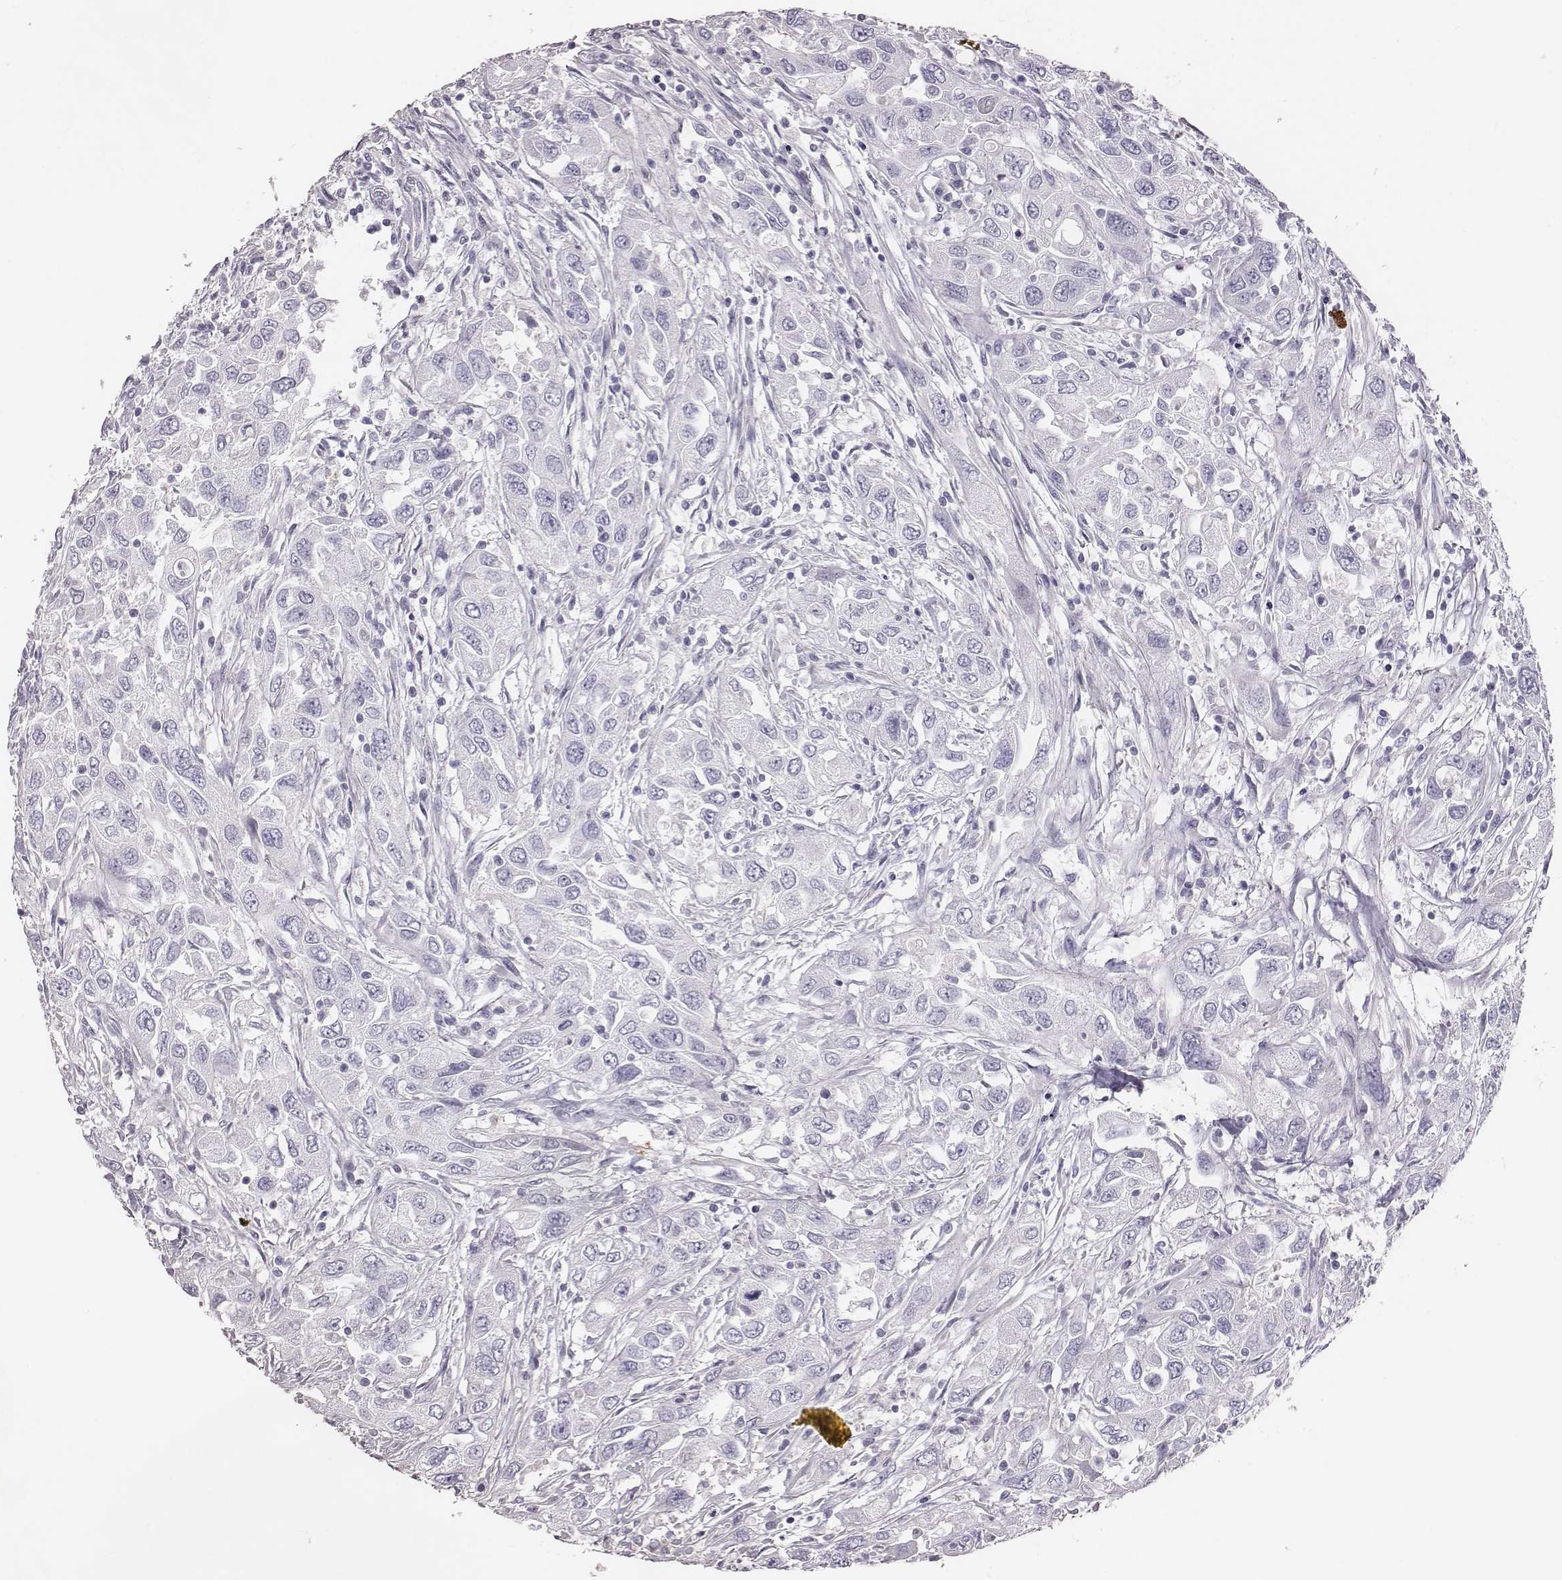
{"staining": {"intensity": "negative", "quantity": "none", "location": "none"}, "tissue": "urothelial cancer", "cell_type": "Tumor cells", "image_type": "cancer", "snomed": [{"axis": "morphology", "description": "Urothelial carcinoma, High grade"}, {"axis": "topography", "description": "Urinary bladder"}], "caption": "The image displays no significant expression in tumor cells of urothelial cancer. Nuclei are stained in blue.", "gene": "P2RY10", "patient": {"sex": "male", "age": 76}}